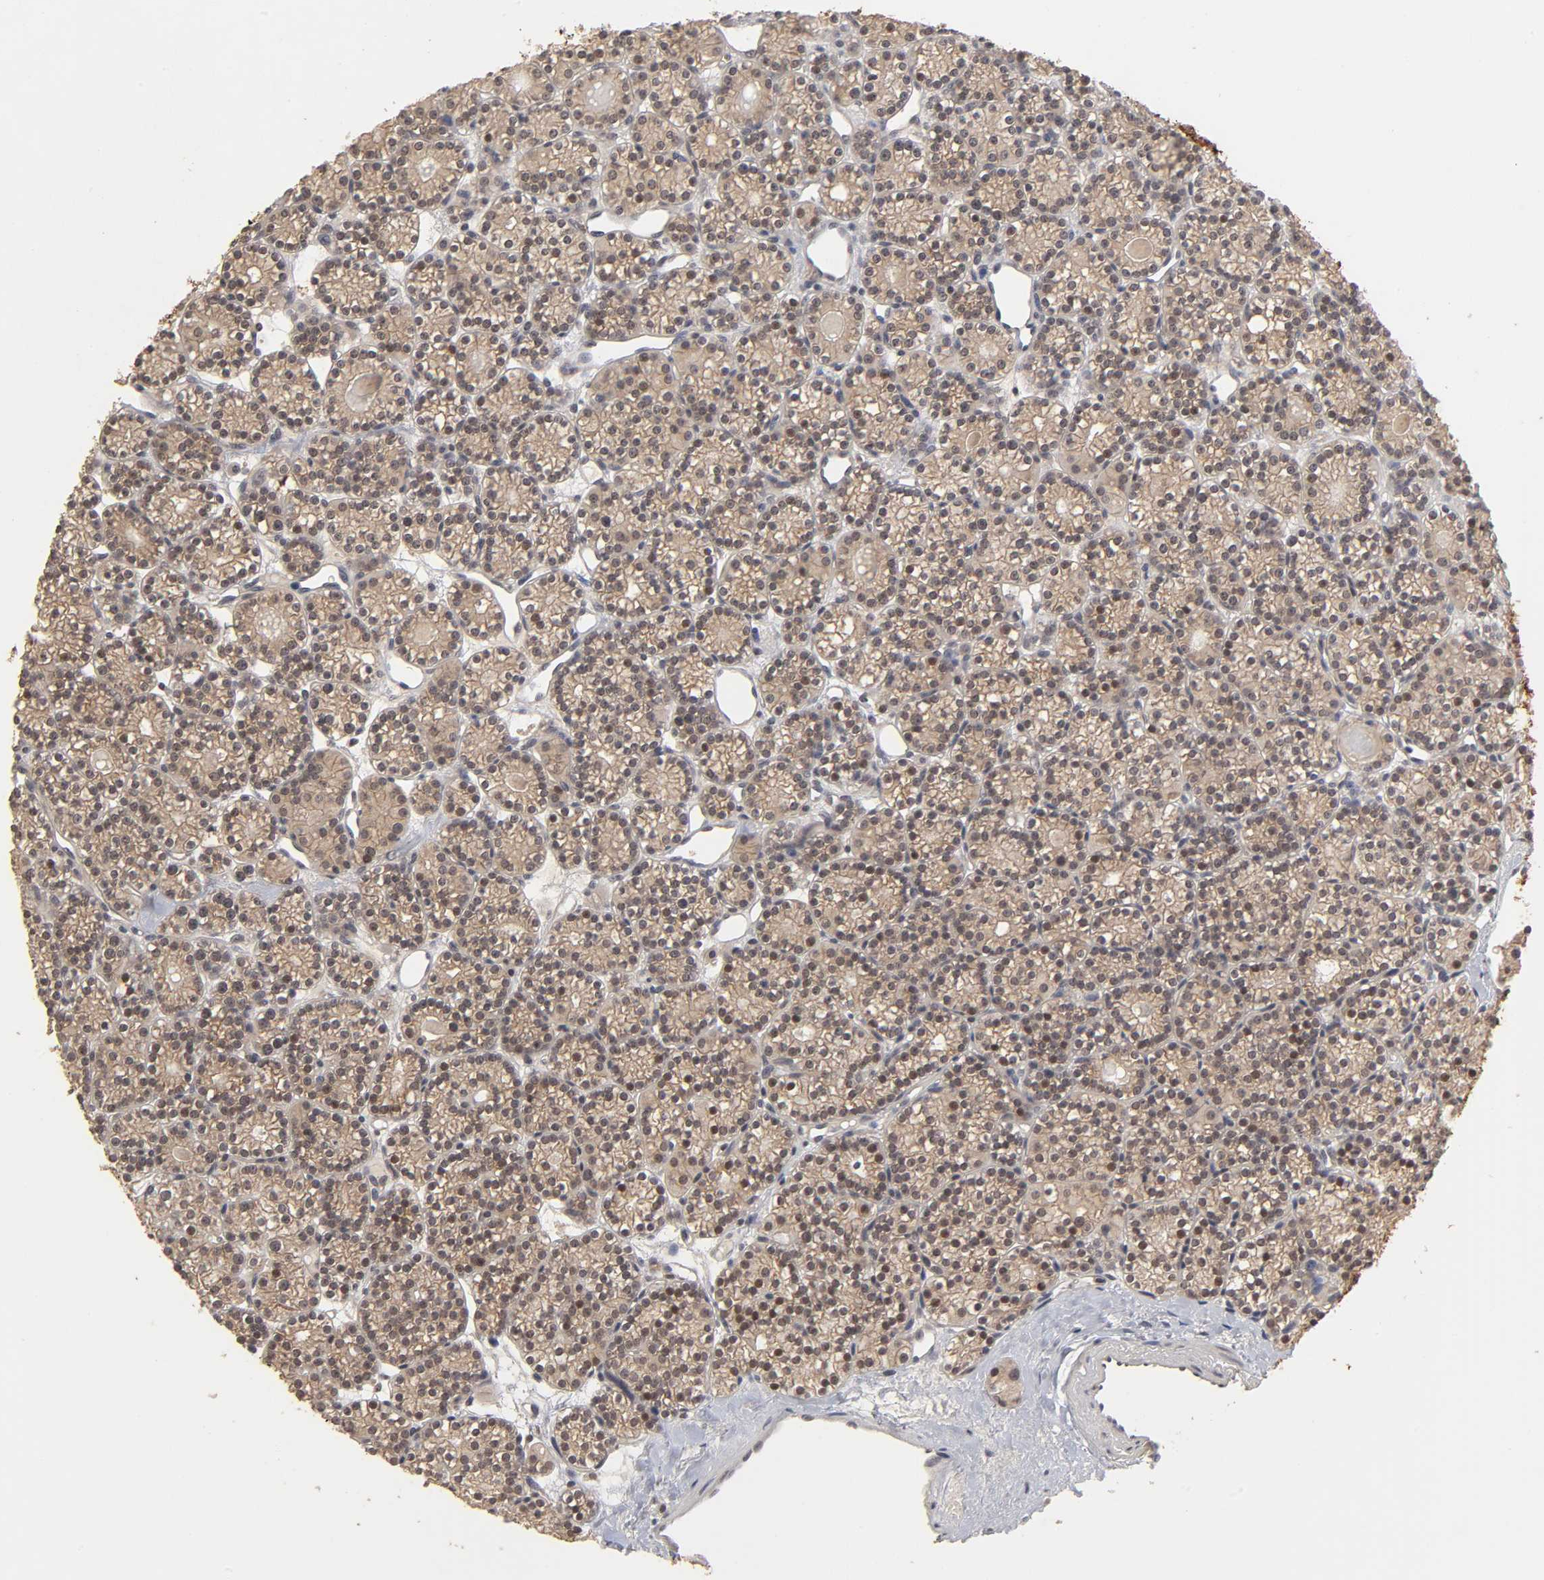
{"staining": {"intensity": "strong", "quantity": ">75%", "location": "cytoplasmic/membranous,nuclear"}, "tissue": "parathyroid gland", "cell_type": "Glandular cells", "image_type": "normal", "snomed": [{"axis": "morphology", "description": "Normal tissue, NOS"}, {"axis": "topography", "description": "Parathyroid gland"}], "caption": "Immunohistochemical staining of normal parathyroid gland demonstrates >75% levels of strong cytoplasmic/membranous,nuclear protein staining in approximately >75% of glandular cells.", "gene": "EP300", "patient": {"sex": "female", "age": 64}}